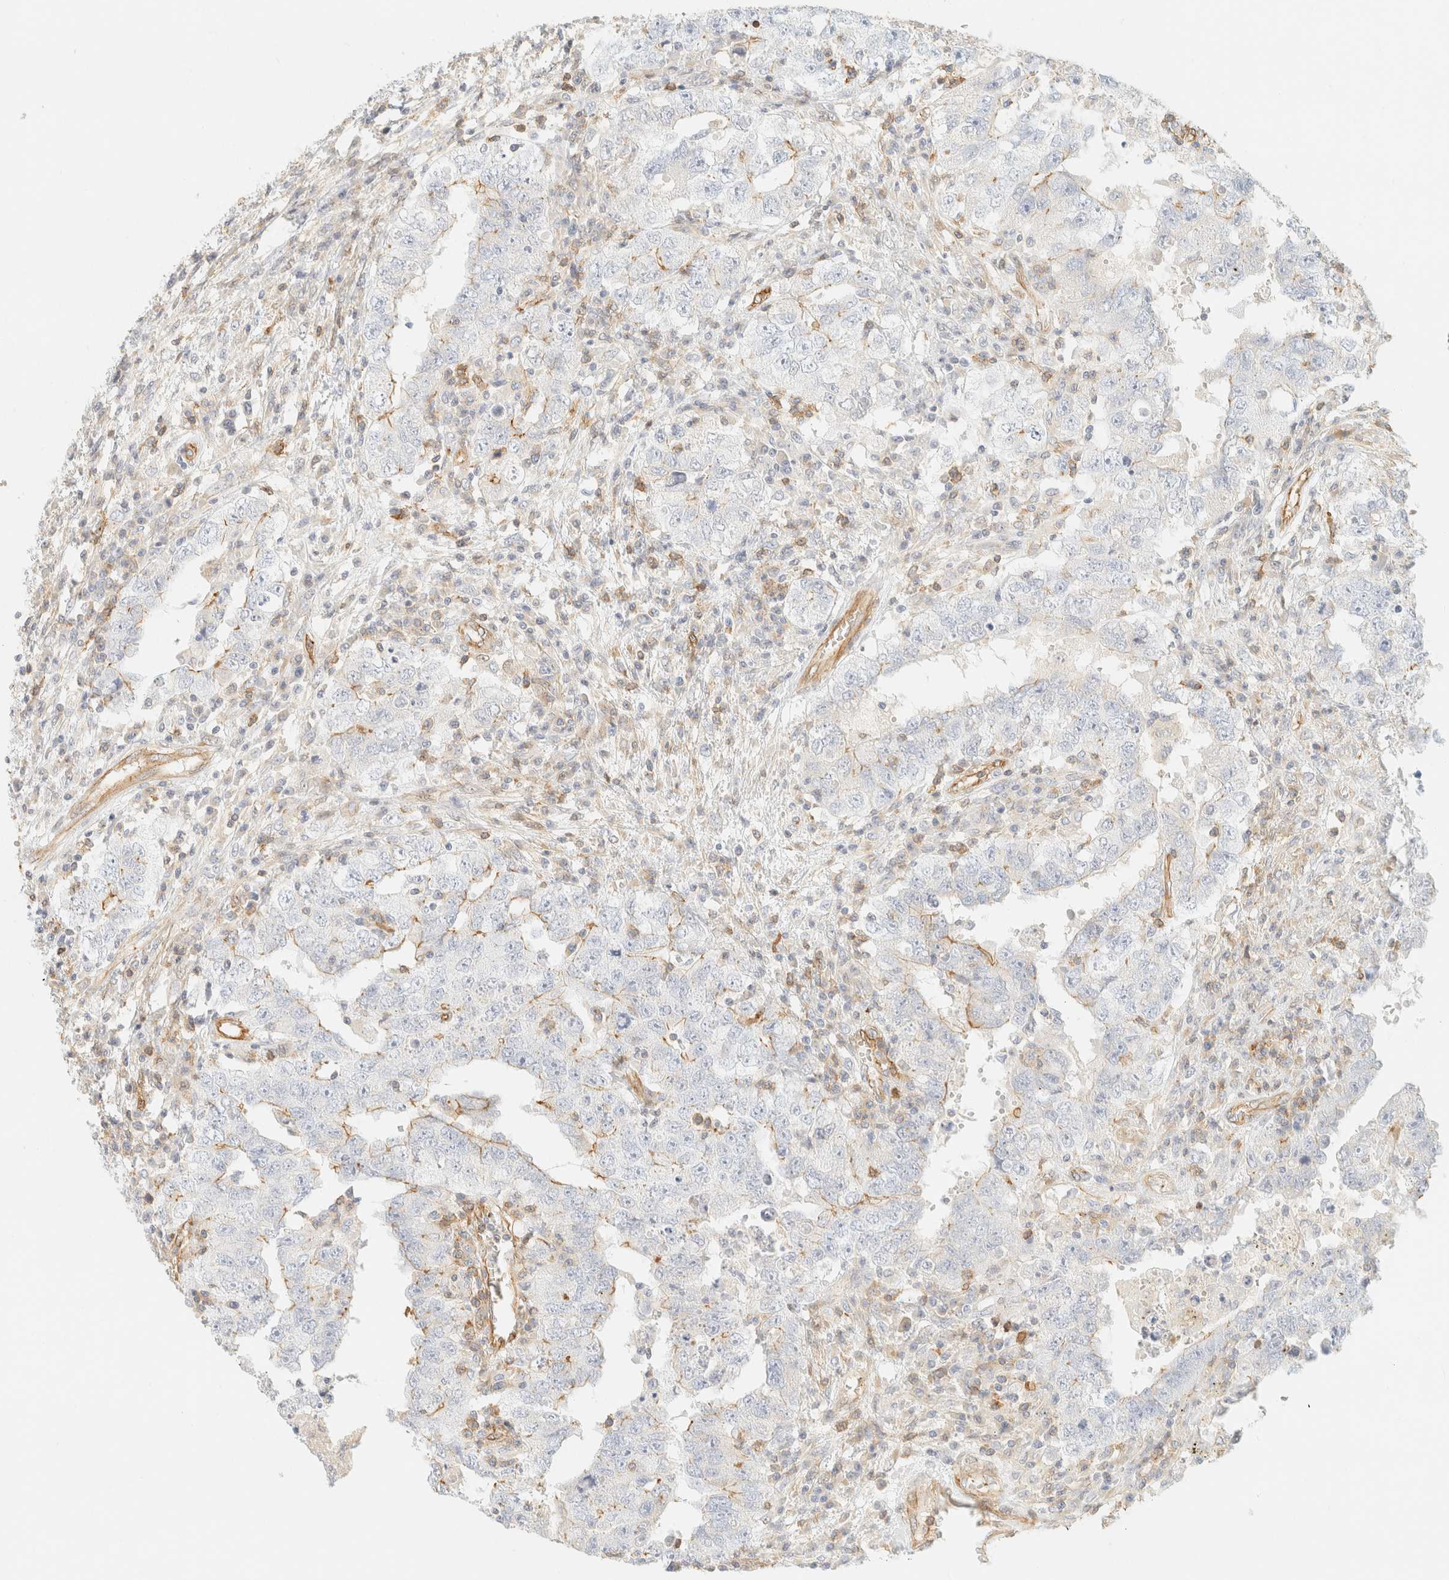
{"staining": {"intensity": "moderate", "quantity": "<25%", "location": "cytoplasmic/membranous"}, "tissue": "testis cancer", "cell_type": "Tumor cells", "image_type": "cancer", "snomed": [{"axis": "morphology", "description": "Carcinoma, Embryonal, NOS"}, {"axis": "topography", "description": "Testis"}], "caption": "Testis embryonal carcinoma stained with a brown dye demonstrates moderate cytoplasmic/membranous positive expression in about <25% of tumor cells.", "gene": "OTOP2", "patient": {"sex": "male", "age": 26}}